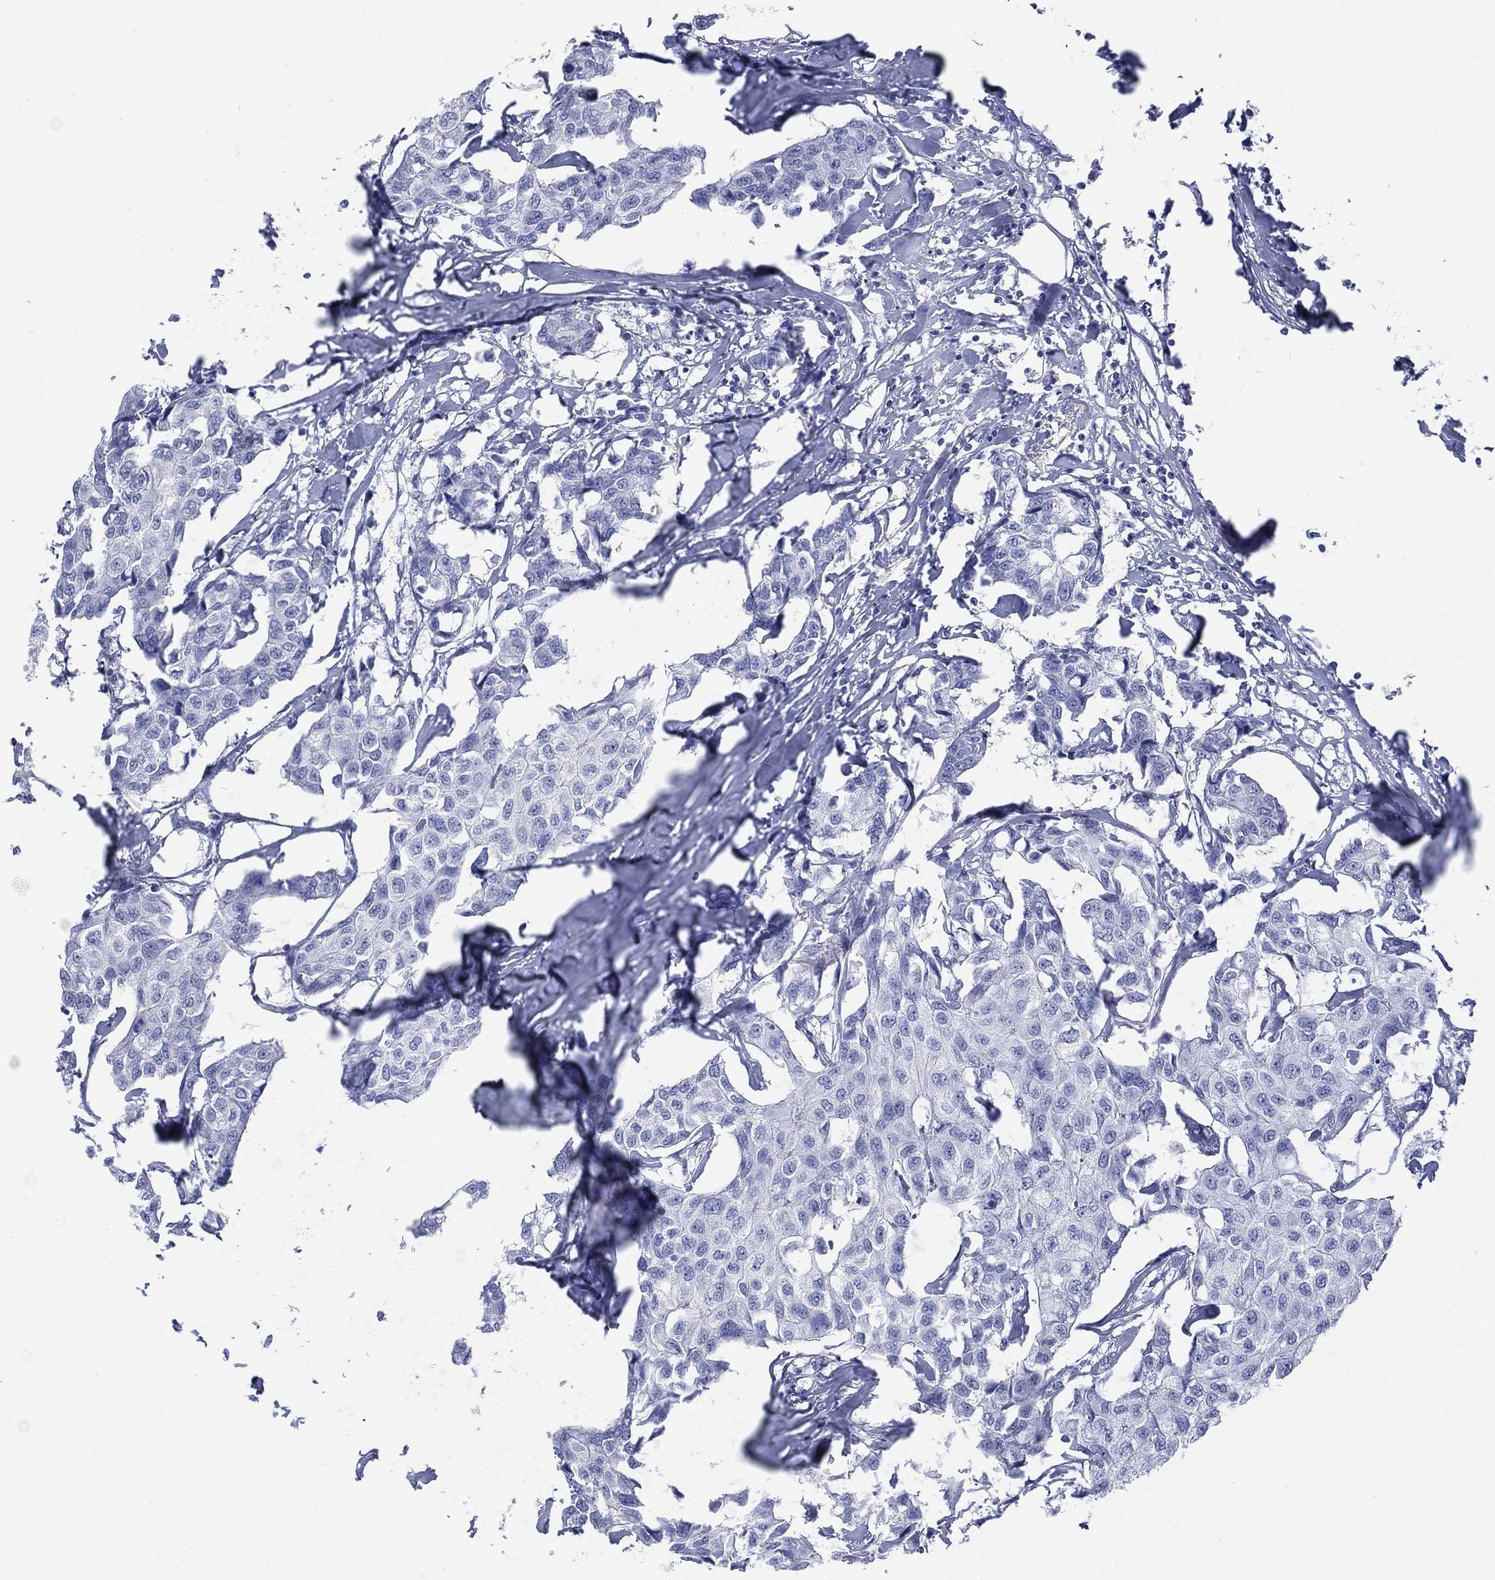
{"staining": {"intensity": "negative", "quantity": "none", "location": "none"}, "tissue": "breast cancer", "cell_type": "Tumor cells", "image_type": "cancer", "snomed": [{"axis": "morphology", "description": "Duct carcinoma"}, {"axis": "topography", "description": "Breast"}], "caption": "There is no significant staining in tumor cells of breast infiltrating ductal carcinoma. (Stains: DAB immunohistochemistry with hematoxylin counter stain, Microscopy: brightfield microscopy at high magnification).", "gene": "DSG1", "patient": {"sex": "female", "age": 80}}